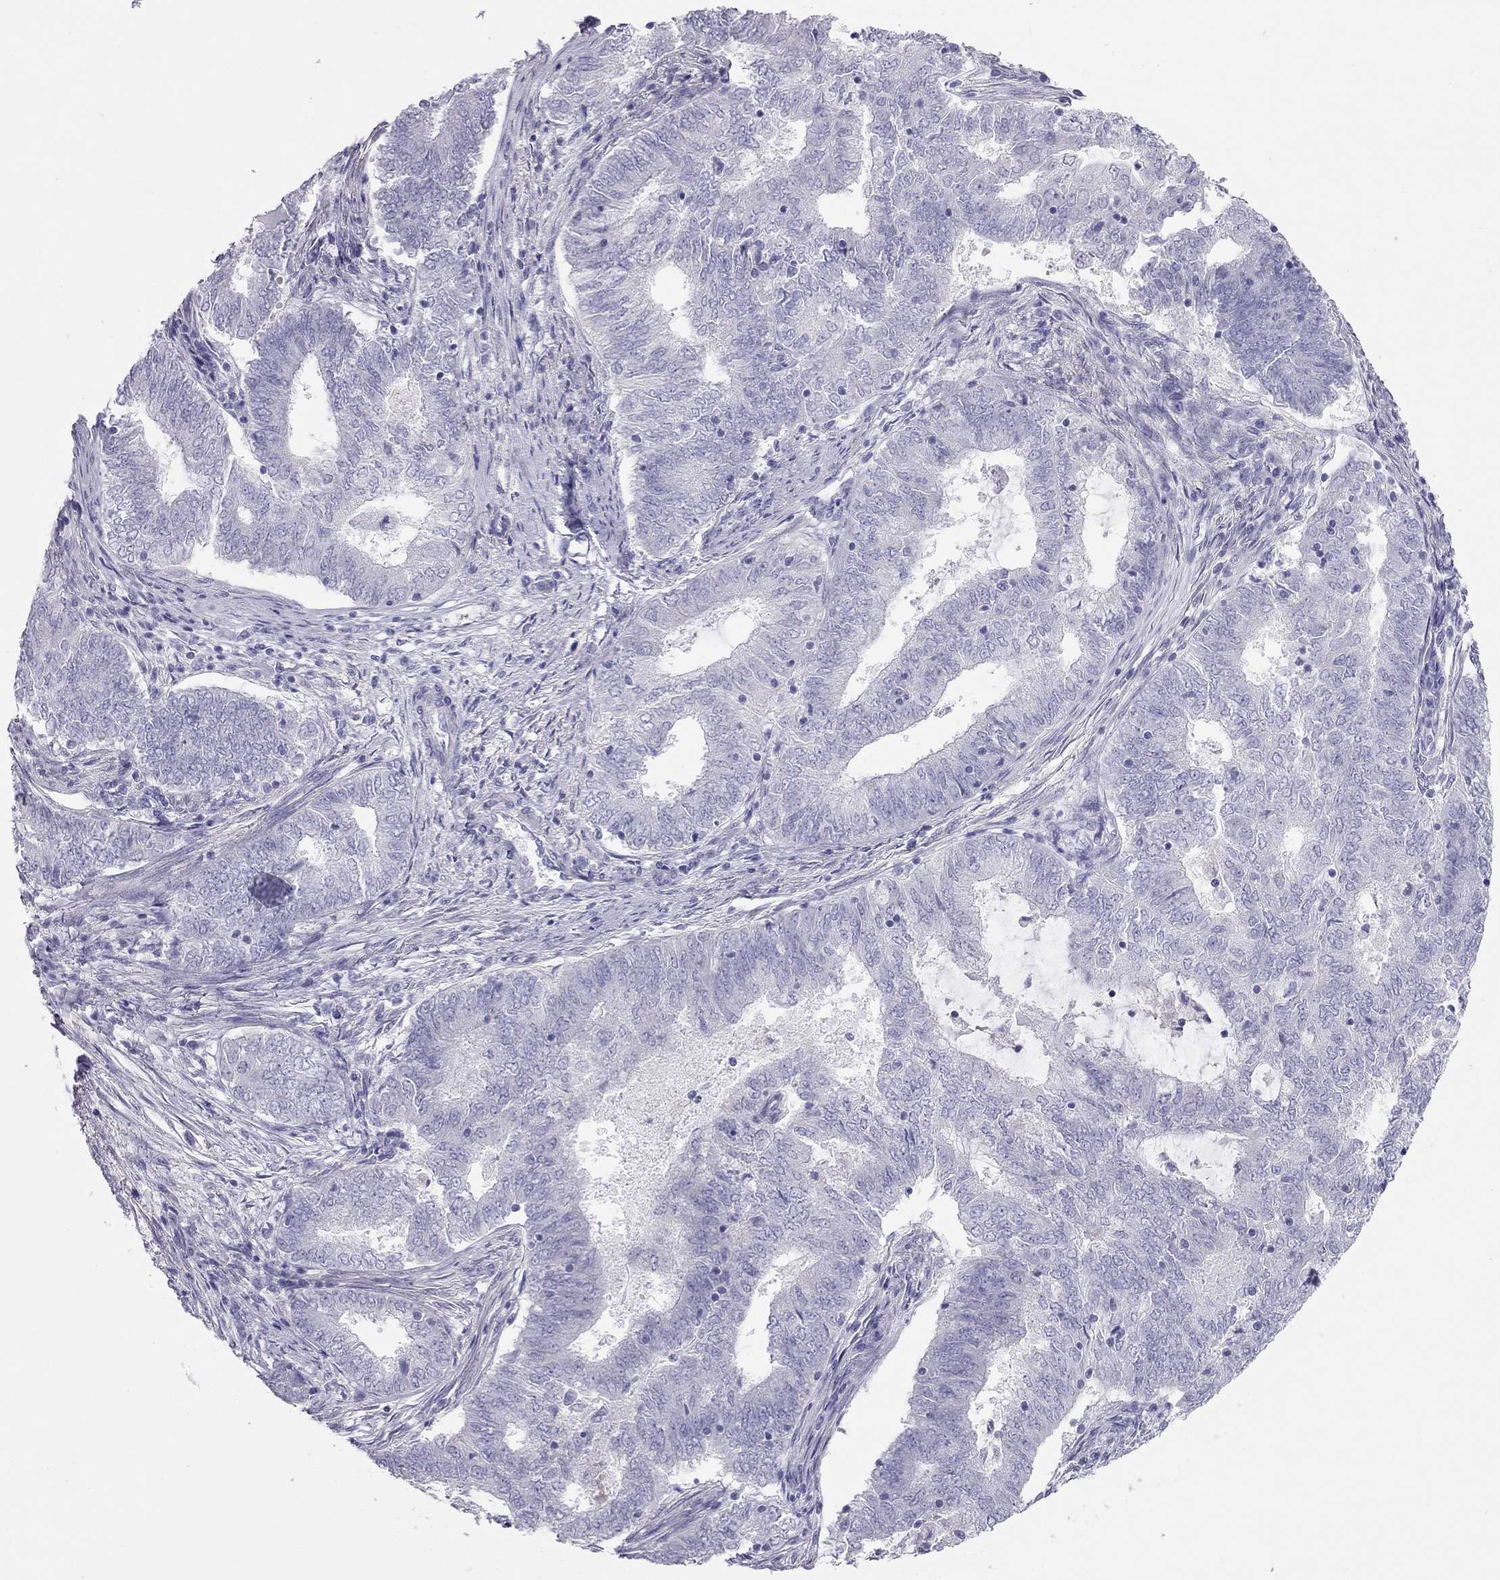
{"staining": {"intensity": "negative", "quantity": "none", "location": "none"}, "tissue": "endometrial cancer", "cell_type": "Tumor cells", "image_type": "cancer", "snomed": [{"axis": "morphology", "description": "Adenocarcinoma, NOS"}, {"axis": "topography", "description": "Endometrium"}], "caption": "This micrograph is of adenocarcinoma (endometrial) stained with immunohistochemistry to label a protein in brown with the nuclei are counter-stained blue. There is no expression in tumor cells. (DAB (3,3'-diaminobenzidine) IHC, high magnification).", "gene": "SPATA12", "patient": {"sex": "female", "age": 62}}